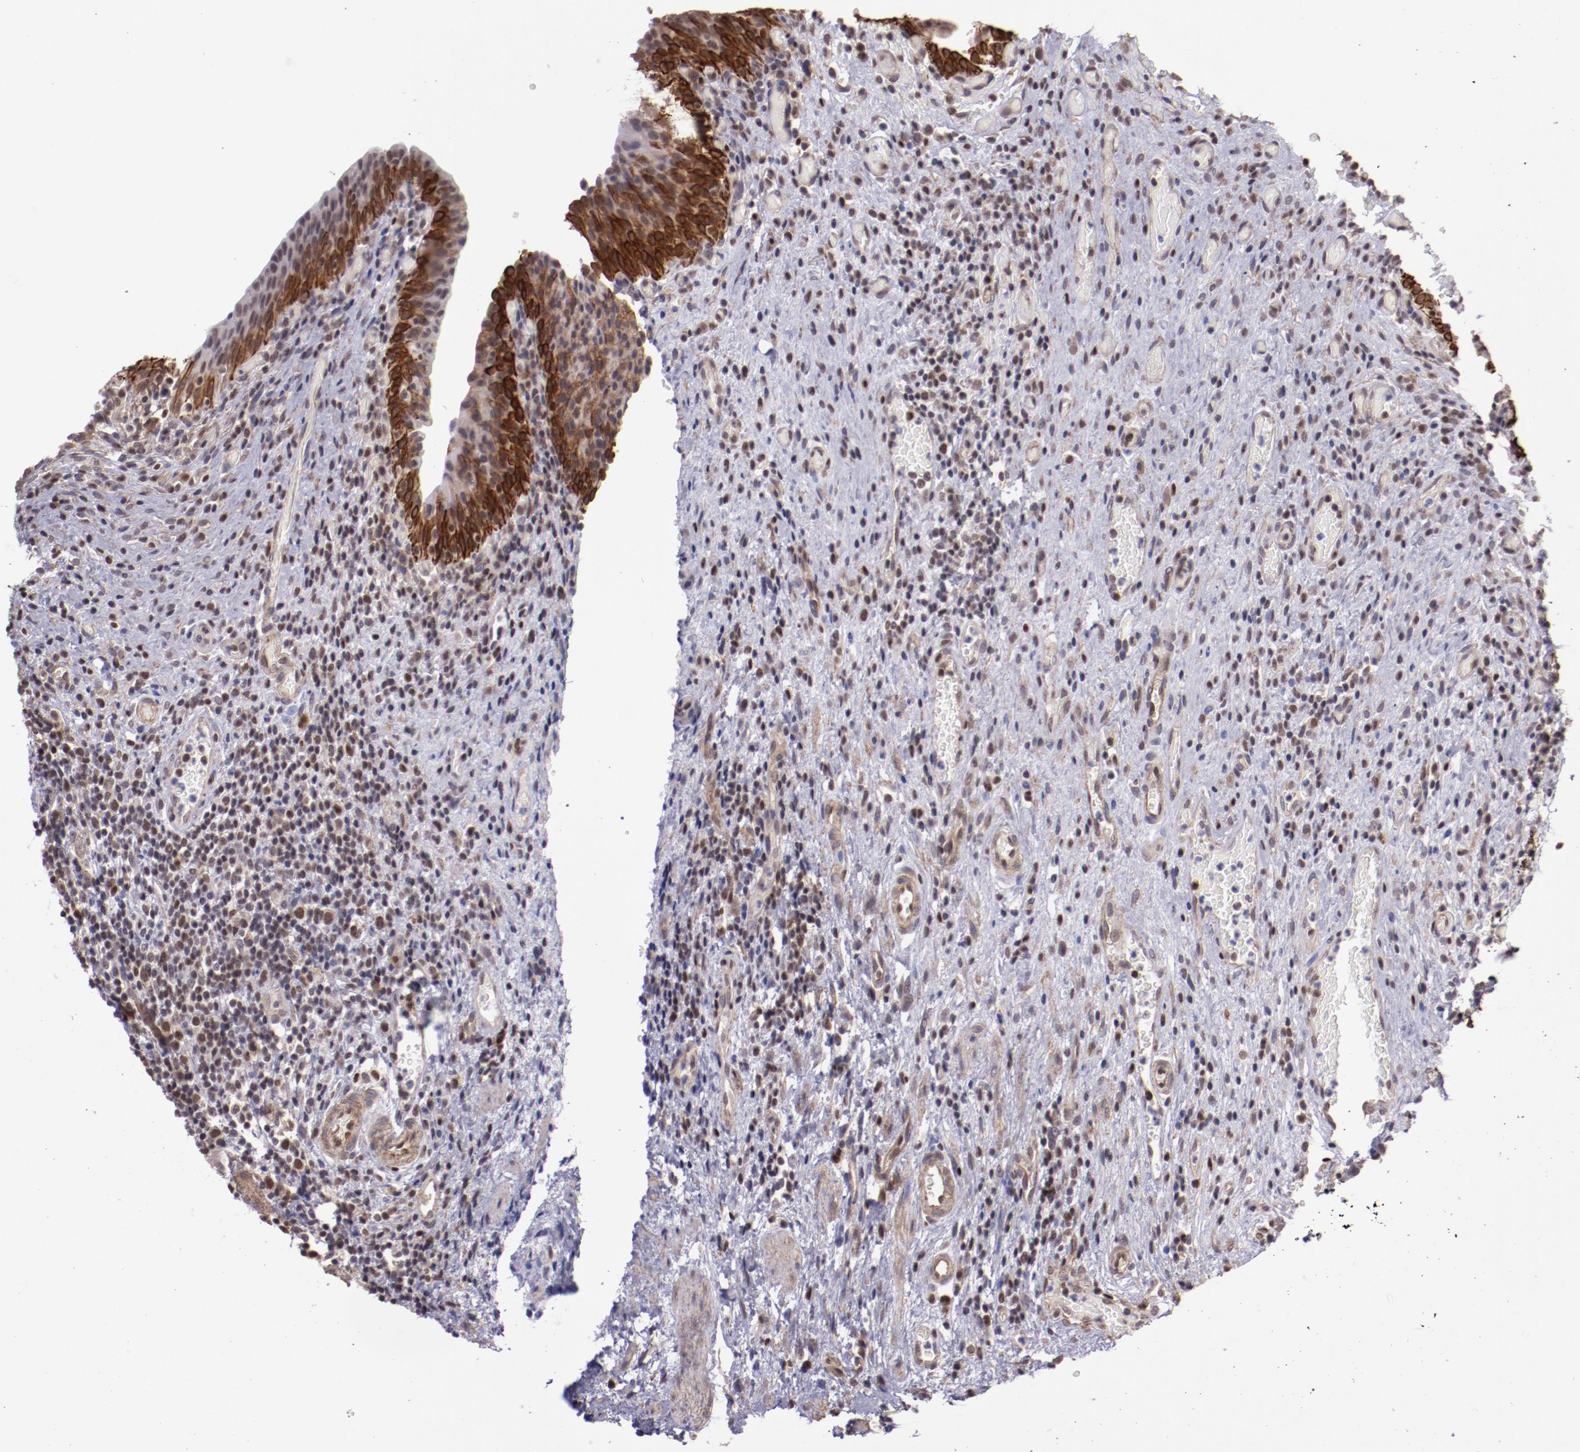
{"staining": {"intensity": "strong", "quantity": "<25%", "location": "cytoplasmic/membranous"}, "tissue": "urinary bladder", "cell_type": "Urothelial cells", "image_type": "normal", "snomed": [{"axis": "morphology", "description": "Normal tissue, NOS"}, {"axis": "morphology", "description": "Urothelial carcinoma, High grade"}, {"axis": "topography", "description": "Urinary bladder"}], "caption": "The immunohistochemical stain shows strong cytoplasmic/membranous positivity in urothelial cells of normal urinary bladder.", "gene": "ELF1", "patient": {"sex": "male", "age": 51}}